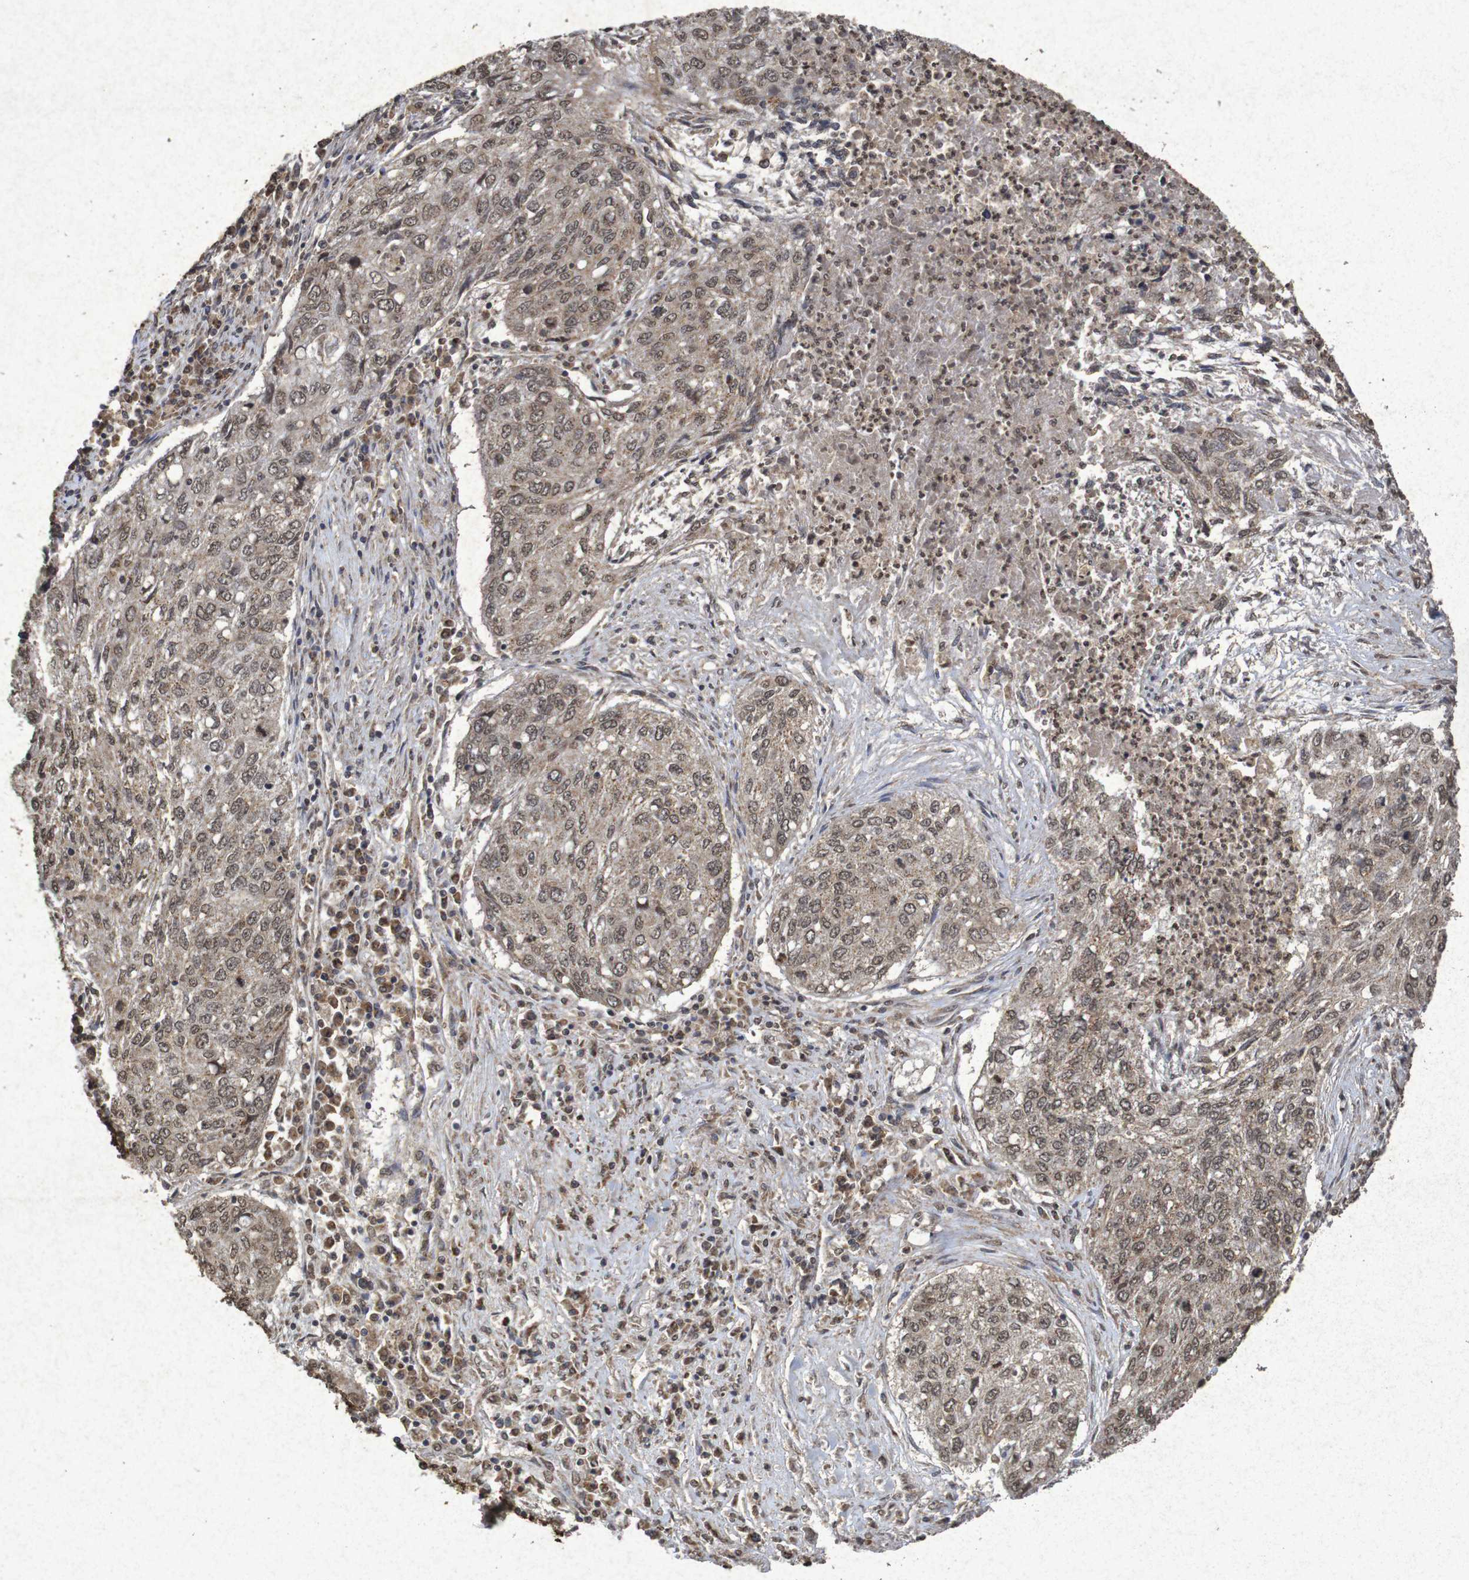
{"staining": {"intensity": "moderate", "quantity": ">75%", "location": "cytoplasmic/membranous,nuclear"}, "tissue": "lung cancer", "cell_type": "Tumor cells", "image_type": "cancer", "snomed": [{"axis": "morphology", "description": "Squamous cell carcinoma, NOS"}, {"axis": "topography", "description": "Lung"}], "caption": "A high-resolution micrograph shows immunohistochemistry (IHC) staining of lung cancer, which reveals moderate cytoplasmic/membranous and nuclear positivity in approximately >75% of tumor cells. (Brightfield microscopy of DAB IHC at high magnification).", "gene": "GUCY1A2", "patient": {"sex": "female", "age": 63}}